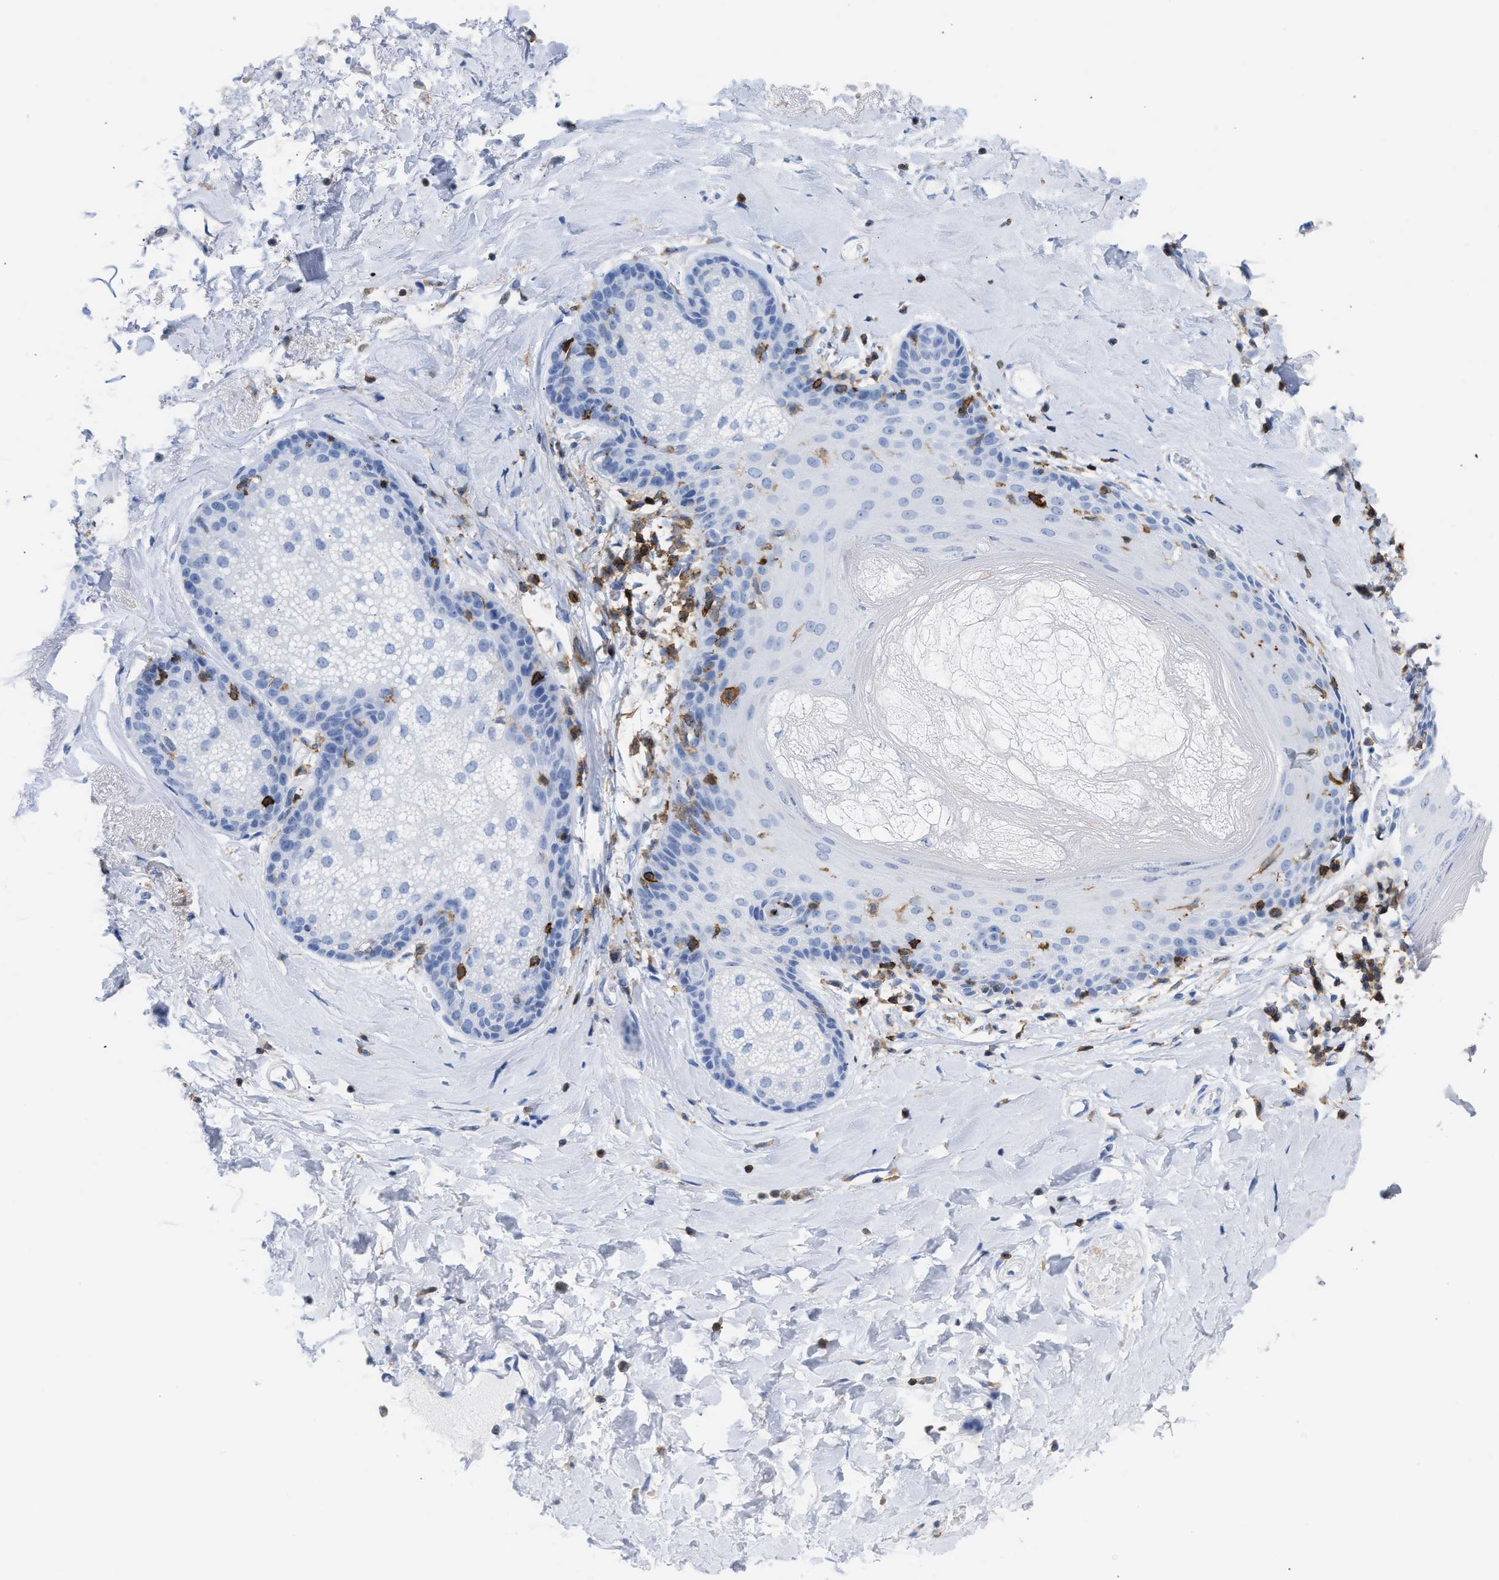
{"staining": {"intensity": "negative", "quantity": "none", "location": "none"}, "tissue": "skin", "cell_type": "Epidermal cells", "image_type": "normal", "snomed": [{"axis": "morphology", "description": "Normal tissue, NOS"}, {"axis": "topography", "description": "Anal"}], "caption": "Histopathology image shows no protein positivity in epidermal cells of normal skin. Brightfield microscopy of immunohistochemistry stained with DAB (brown) and hematoxylin (blue), captured at high magnification.", "gene": "LCP1", "patient": {"sex": "male", "age": 69}}